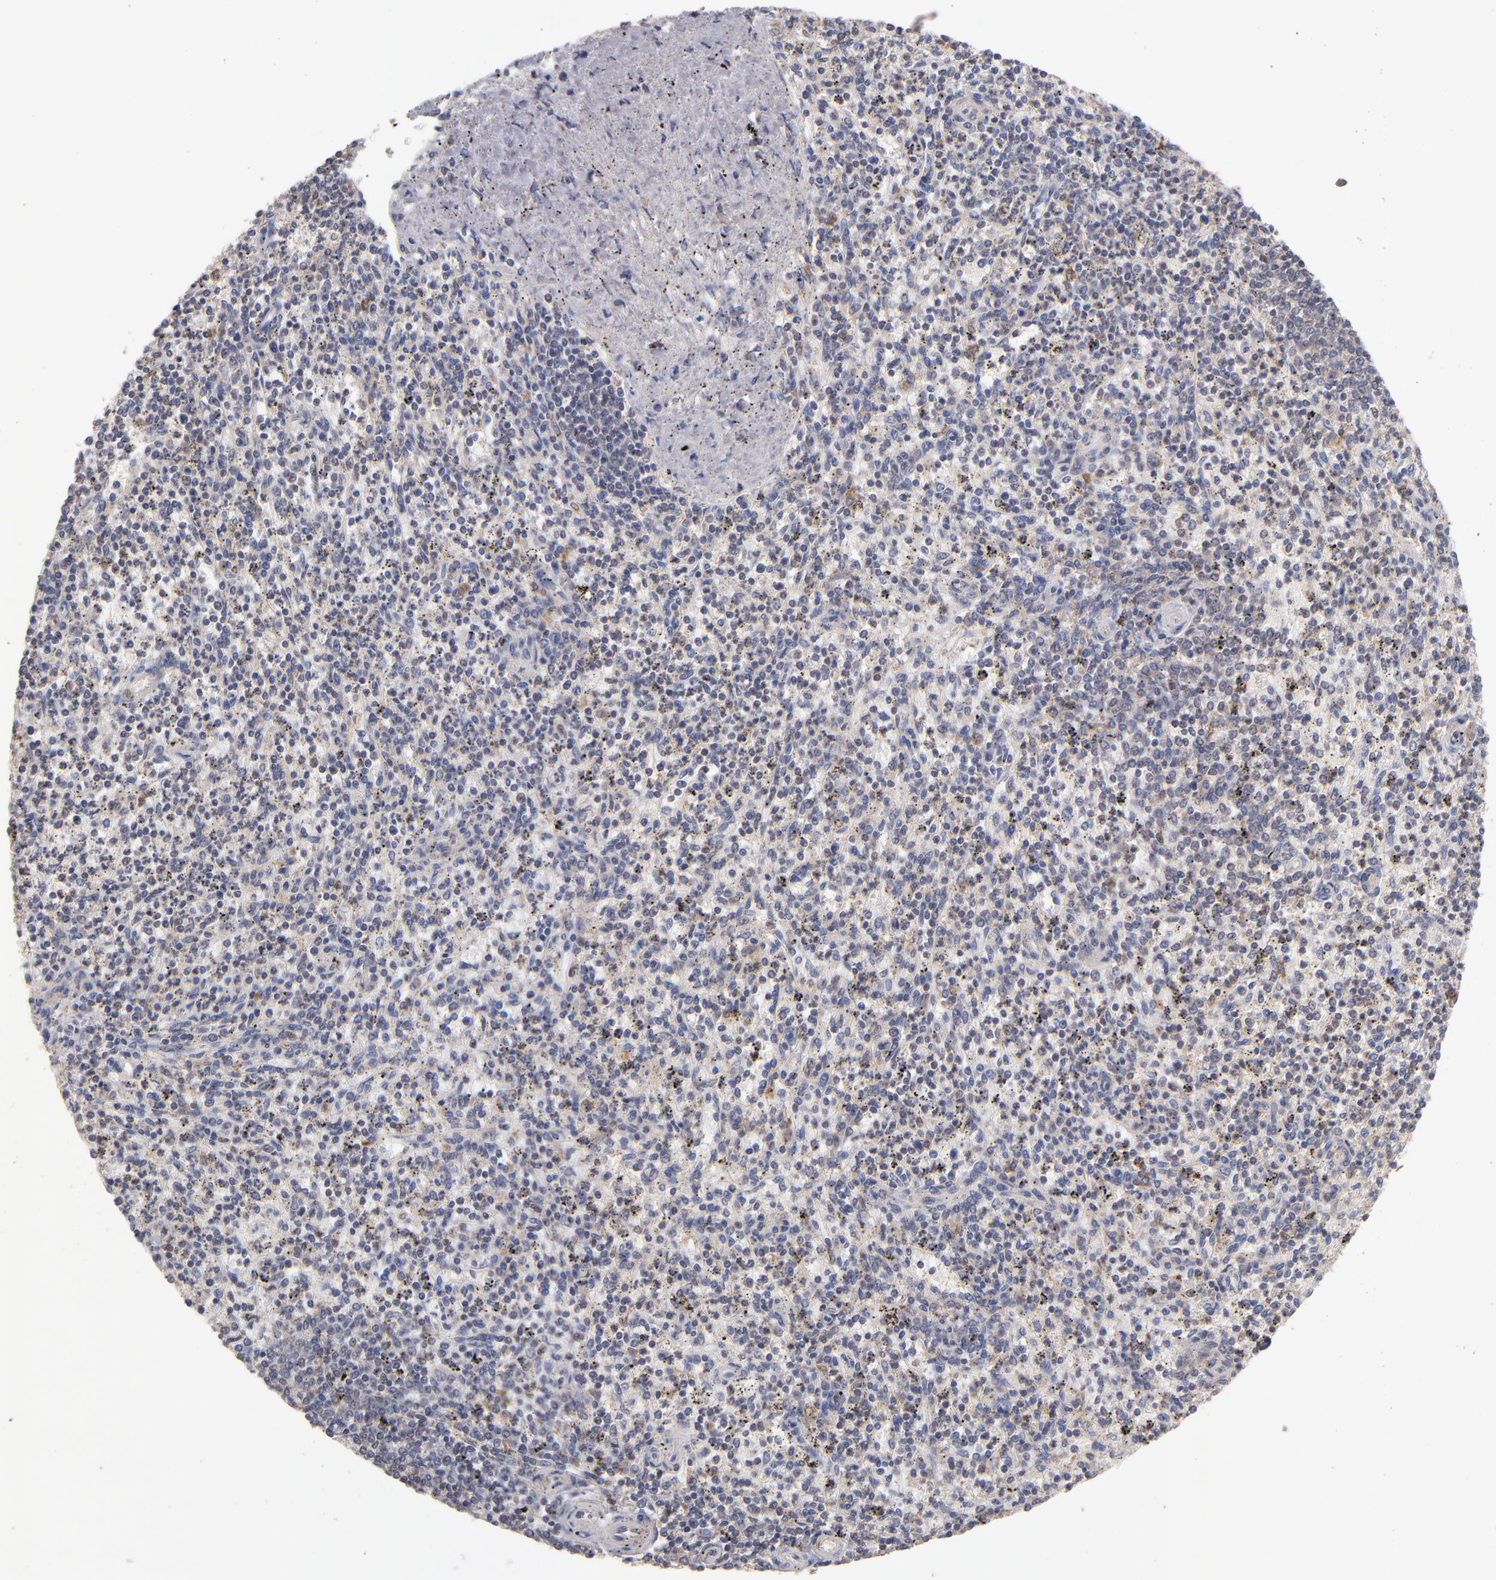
{"staining": {"intensity": "weak", "quantity": "<25%", "location": "cytoplasmic/membranous"}, "tissue": "spleen", "cell_type": "Cells in red pulp", "image_type": "normal", "snomed": [{"axis": "morphology", "description": "Normal tissue, NOS"}, {"axis": "topography", "description": "Spleen"}], "caption": "IHC micrograph of normal spleen: human spleen stained with DAB (3,3'-diaminobenzidine) exhibits no significant protein staining in cells in red pulp.", "gene": "DACT1", "patient": {"sex": "male", "age": 72}}